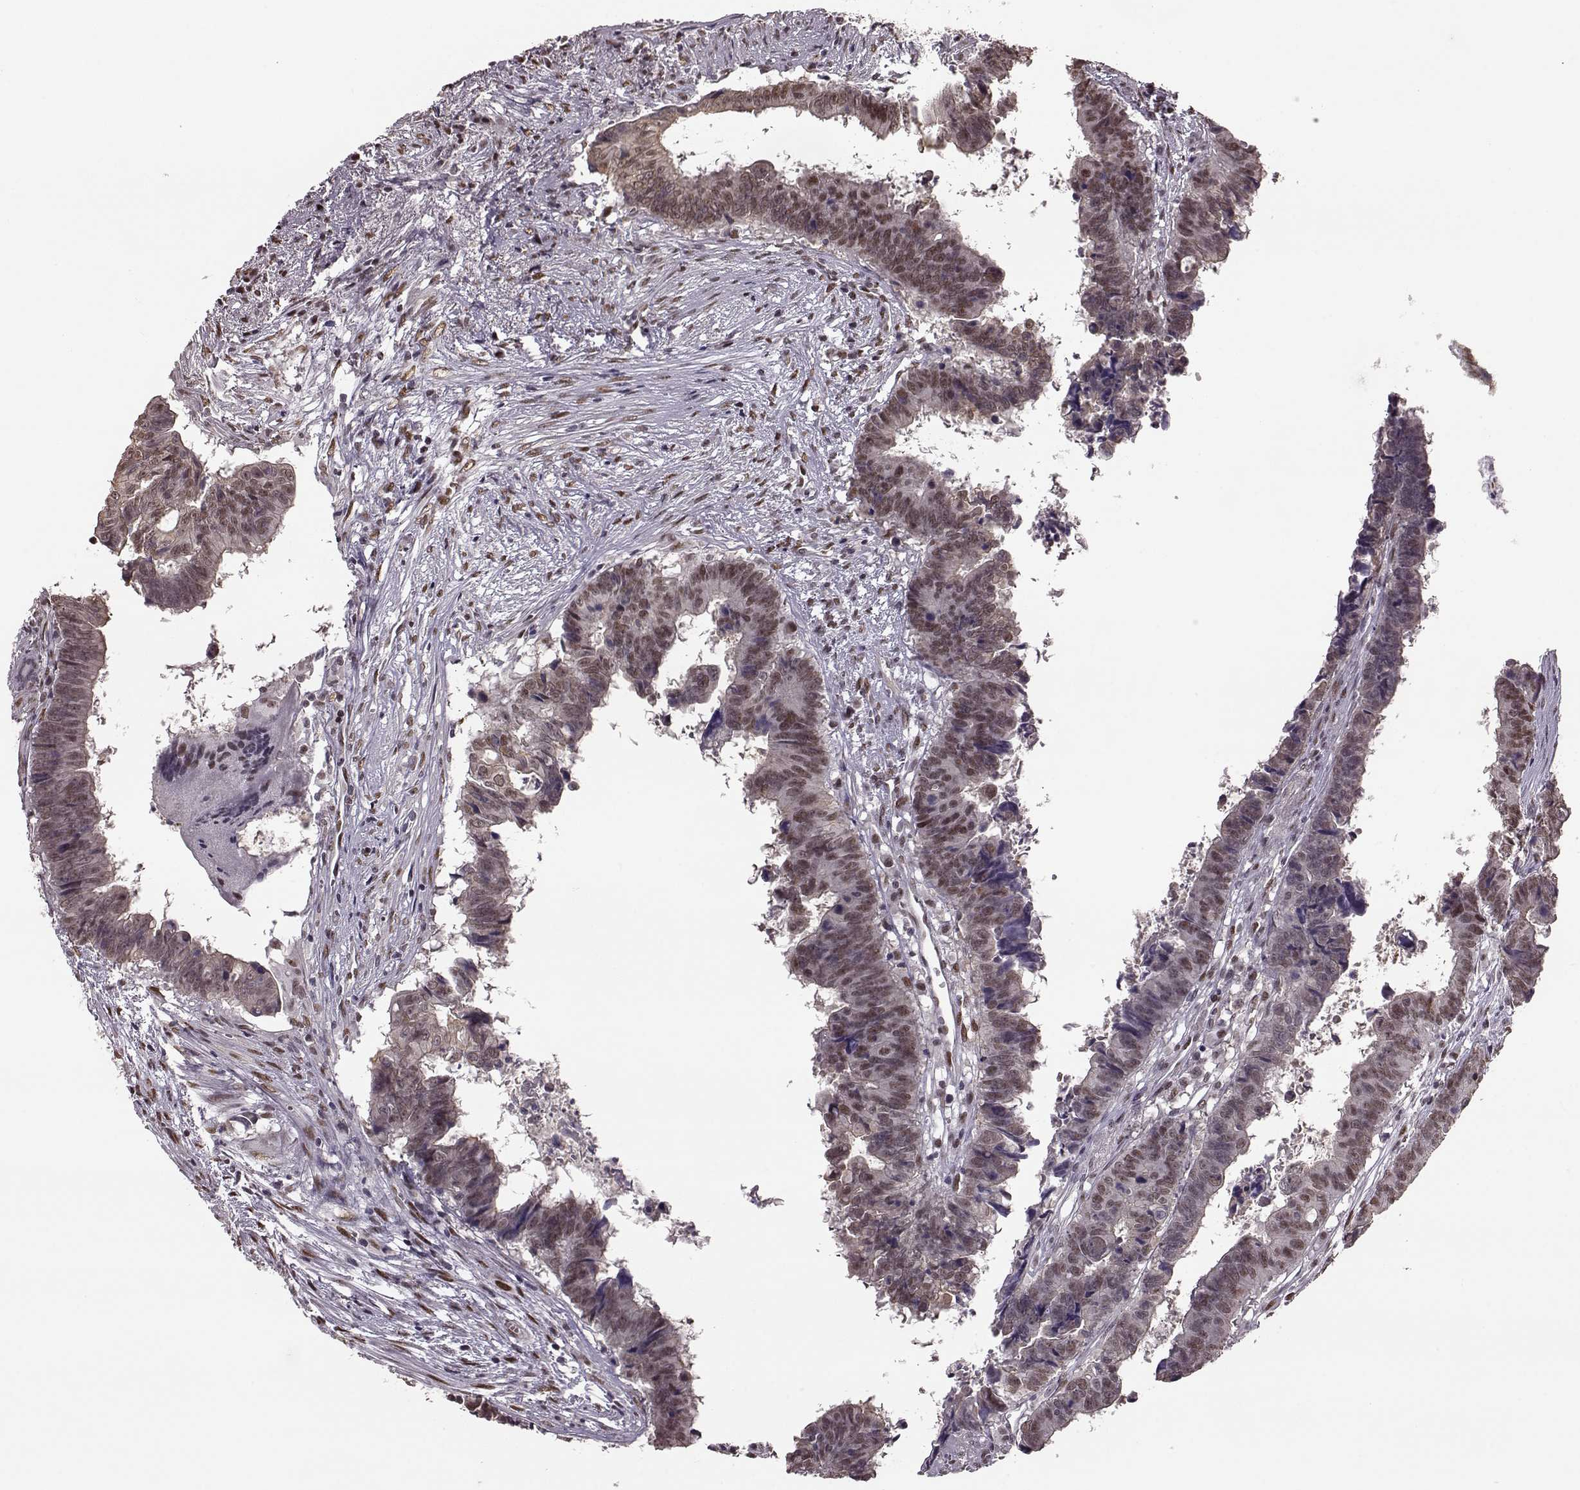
{"staining": {"intensity": "weak", "quantity": ">75%", "location": "nuclear"}, "tissue": "colorectal cancer", "cell_type": "Tumor cells", "image_type": "cancer", "snomed": [{"axis": "morphology", "description": "Adenocarcinoma, NOS"}, {"axis": "topography", "description": "Colon"}], "caption": "Immunohistochemical staining of human colorectal cancer (adenocarcinoma) displays weak nuclear protein positivity in about >75% of tumor cells.", "gene": "FTO", "patient": {"sex": "female", "age": 82}}